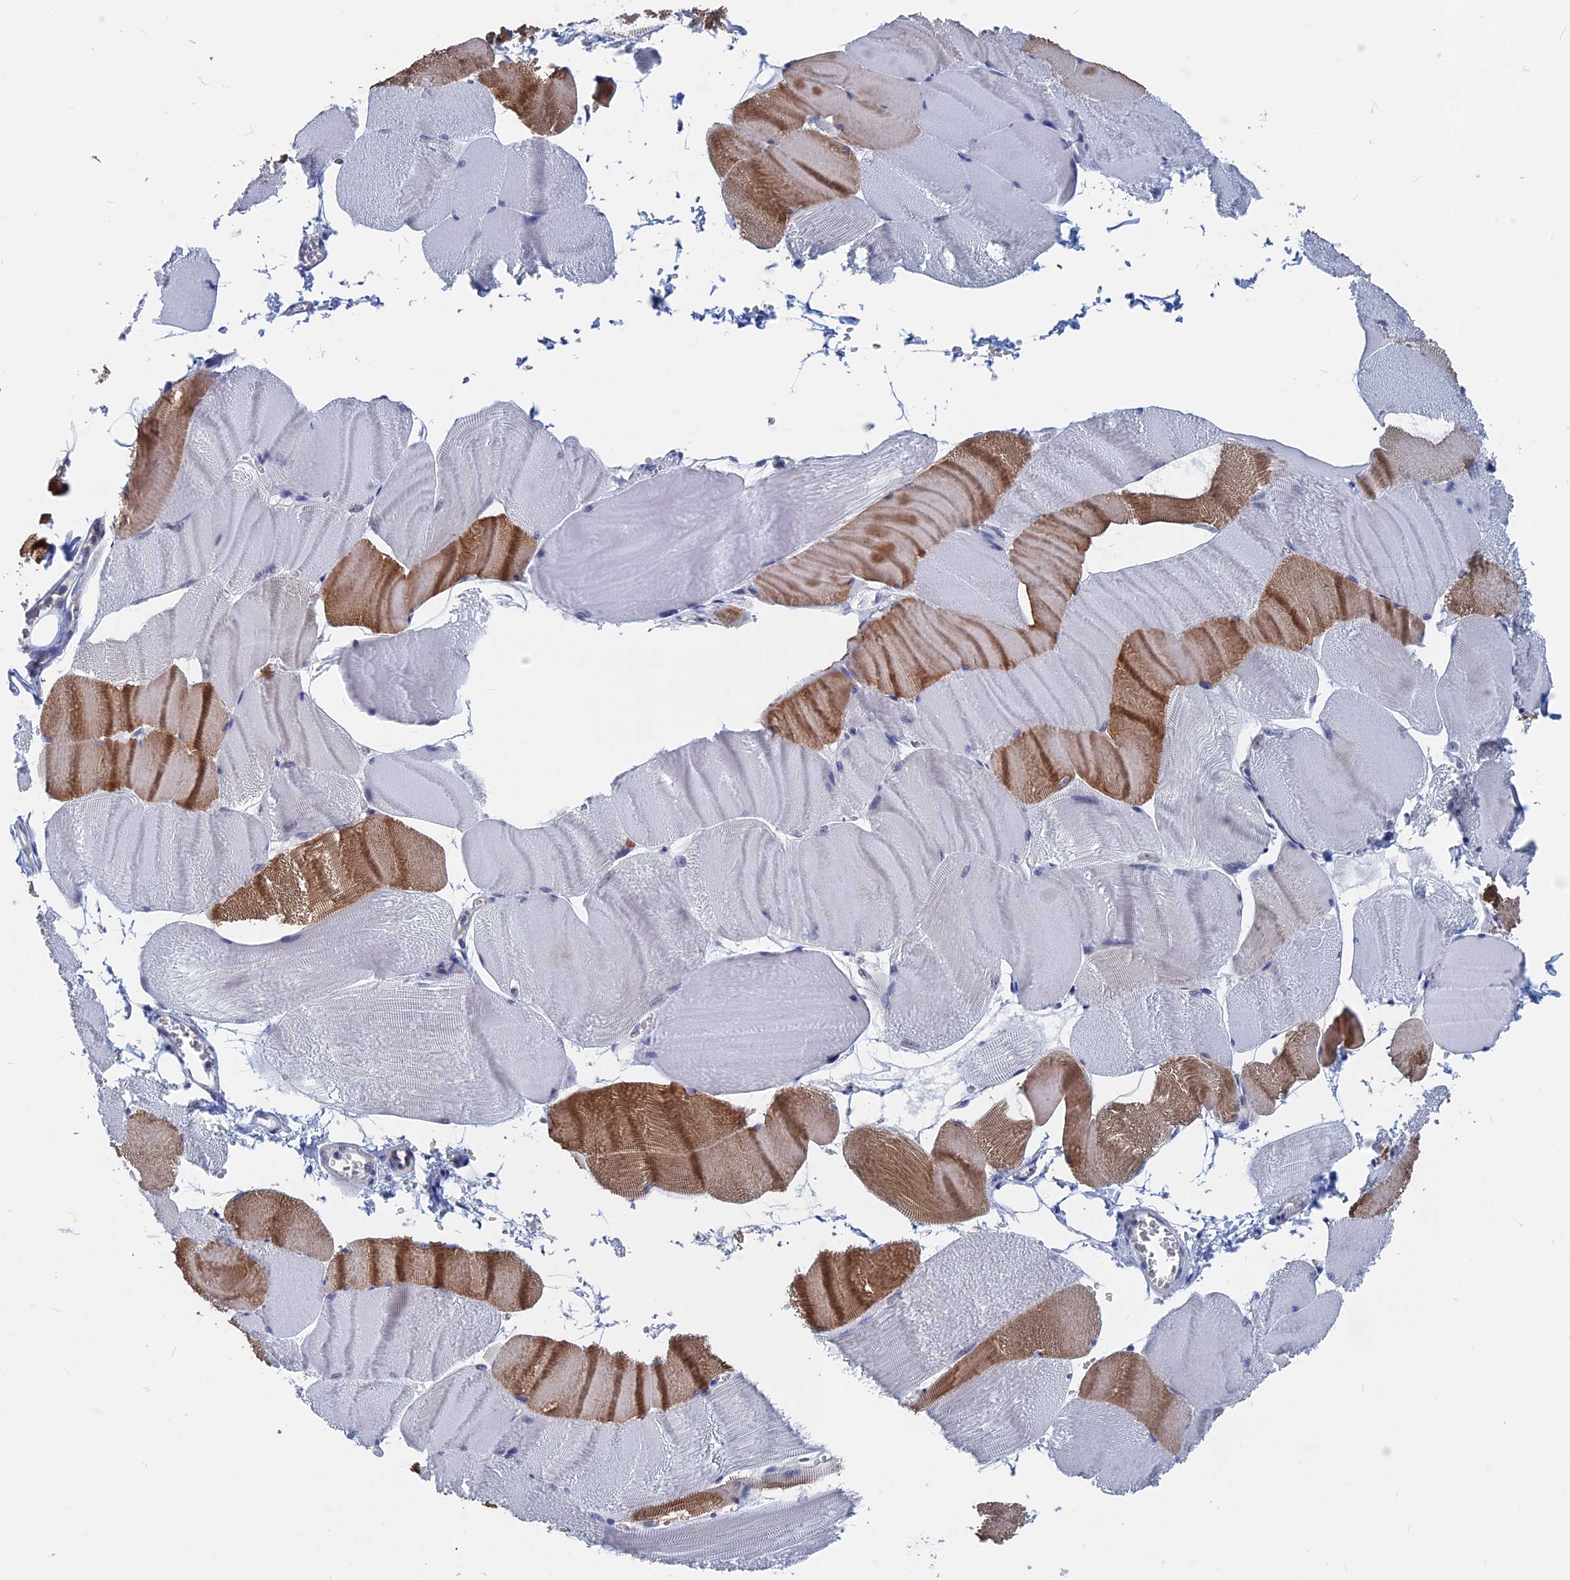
{"staining": {"intensity": "moderate", "quantity": "25%-75%", "location": "cytoplasmic/membranous"}, "tissue": "skeletal muscle", "cell_type": "Myocytes", "image_type": "normal", "snomed": [{"axis": "morphology", "description": "Normal tissue, NOS"}, {"axis": "morphology", "description": "Basal cell carcinoma"}, {"axis": "topography", "description": "Skeletal muscle"}], "caption": "Immunohistochemical staining of benign human skeletal muscle exhibits 25%-75% levels of moderate cytoplasmic/membranous protein staining in approximately 25%-75% of myocytes. (DAB (3,3'-diaminobenzidine) = brown stain, brightfield microscopy at high magnification).", "gene": "MARCHF3", "patient": {"sex": "female", "age": 64}}